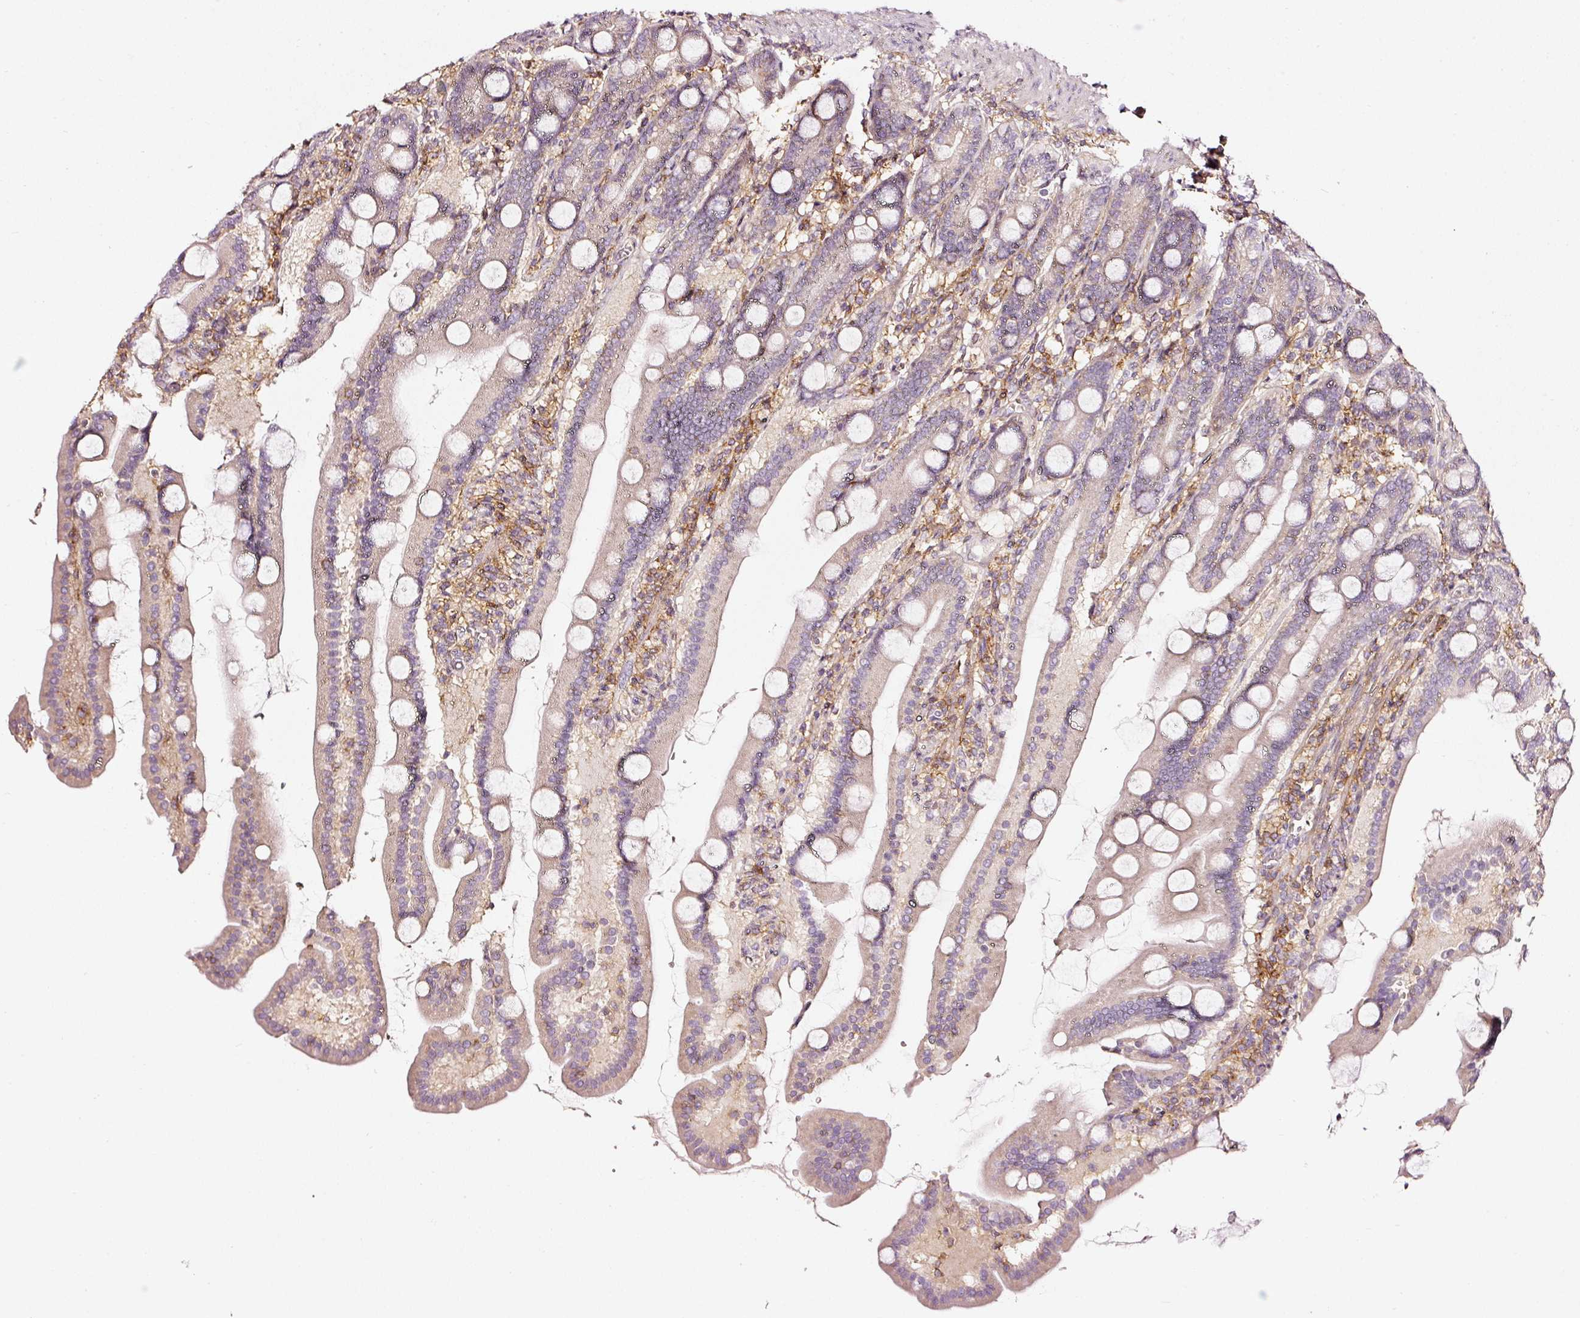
{"staining": {"intensity": "weak", "quantity": "<25%", "location": "cytoplasmic/membranous"}, "tissue": "duodenum", "cell_type": "Glandular cells", "image_type": "normal", "snomed": [{"axis": "morphology", "description": "Normal tissue, NOS"}, {"axis": "topography", "description": "Duodenum"}], "caption": "This is a photomicrograph of IHC staining of normal duodenum, which shows no expression in glandular cells.", "gene": "CD47", "patient": {"sex": "male", "age": 55}}